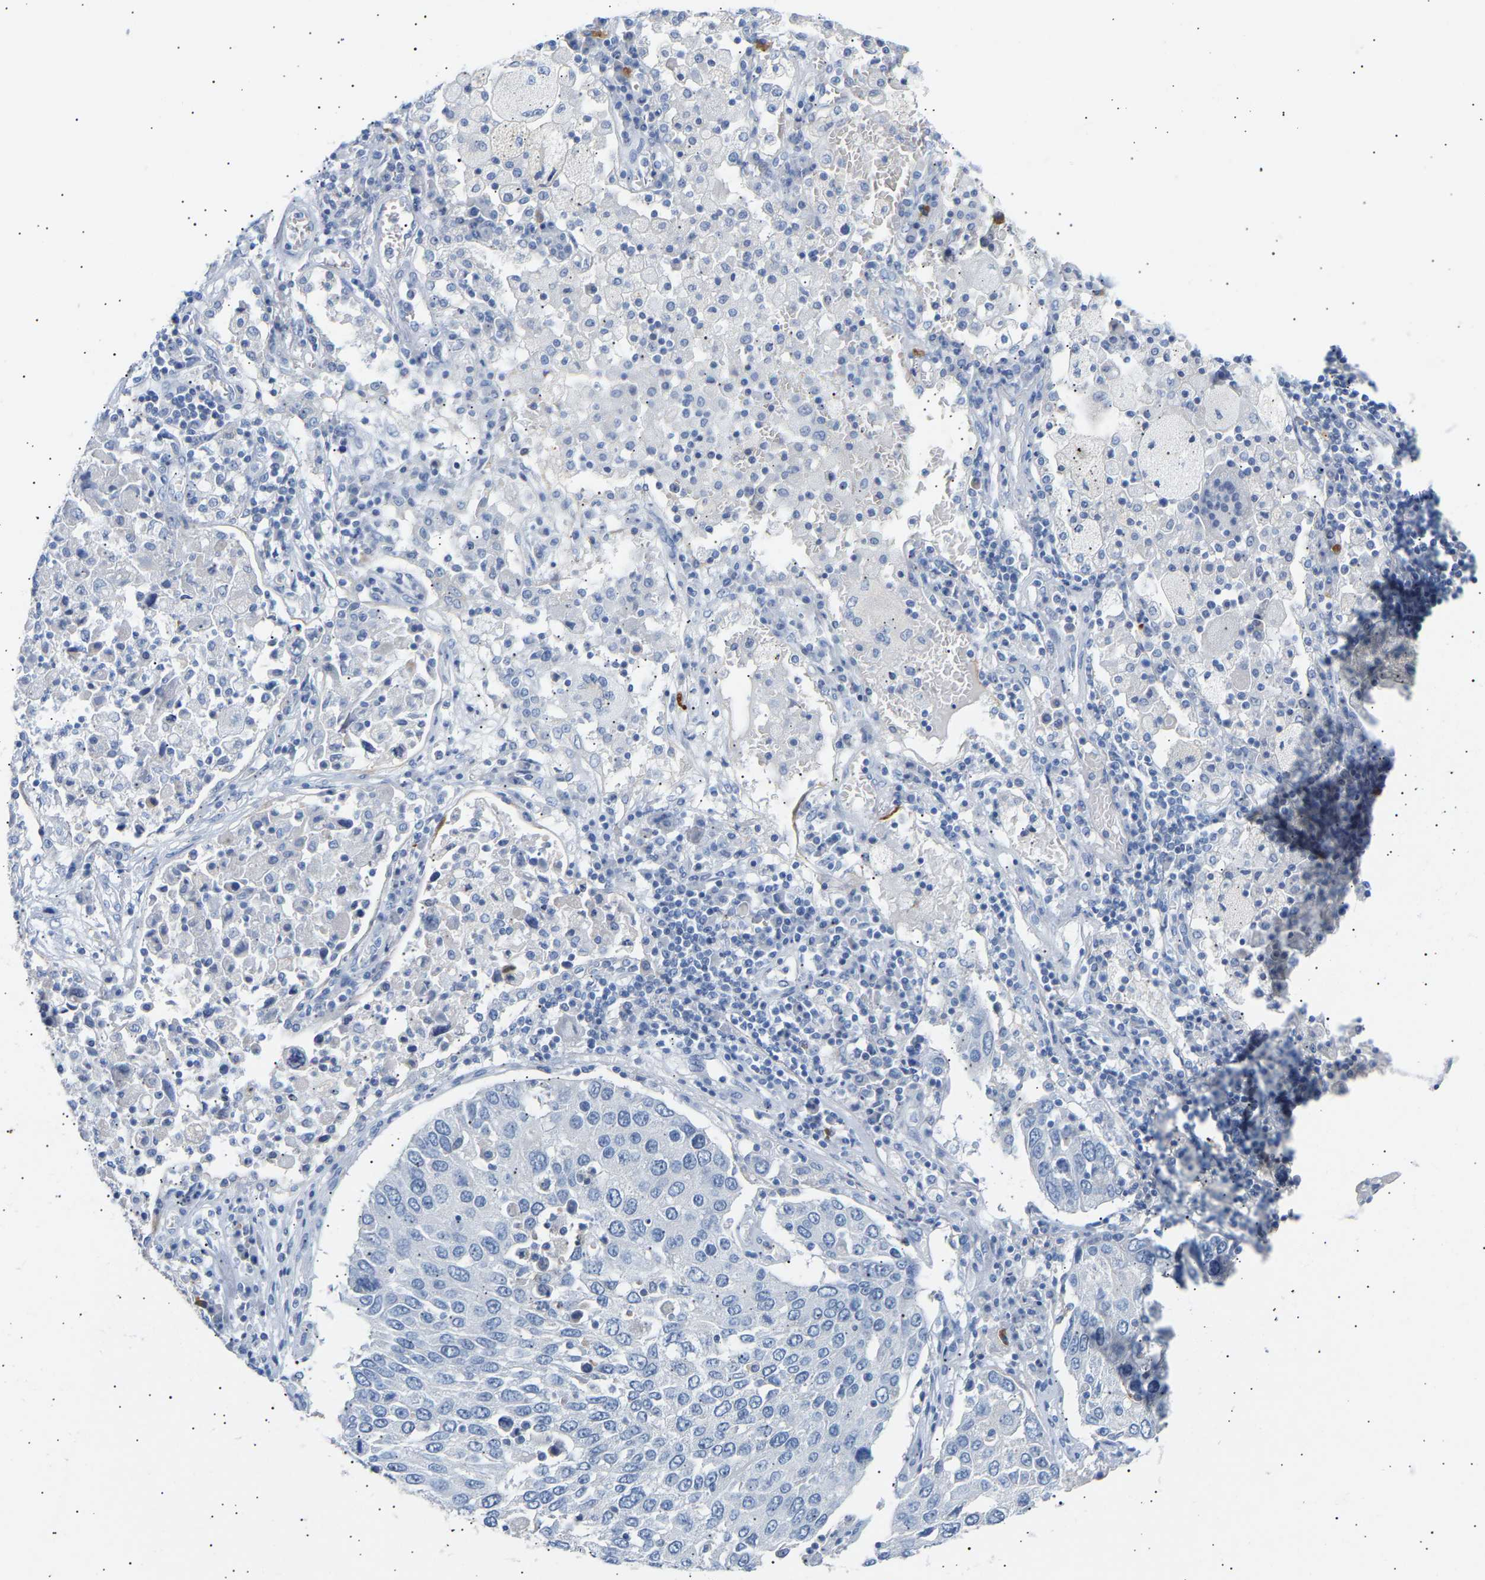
{"staining": {"intensity": "negative", "quantity": "none", "location": "none"}, "tissue": "lung cancer", "cell_type": "Tumor cells", "image_type": "cancer", "snomed": [{"axis": "morphology", "description": "Squamous cell carcinoma, NOS"}, {"axis": "topography", "description": "Lung"}], "caption": "The image demonstrates no staining of tumor cells in lung squamous cell carcinoma. (Brightfield microscopy of DAB (3,3'-diaminobenzidine) immunohistochemistry (IHC) at high magnification).", "gene": "PEX1", "patient": {"sex": "male", "age": 65}}